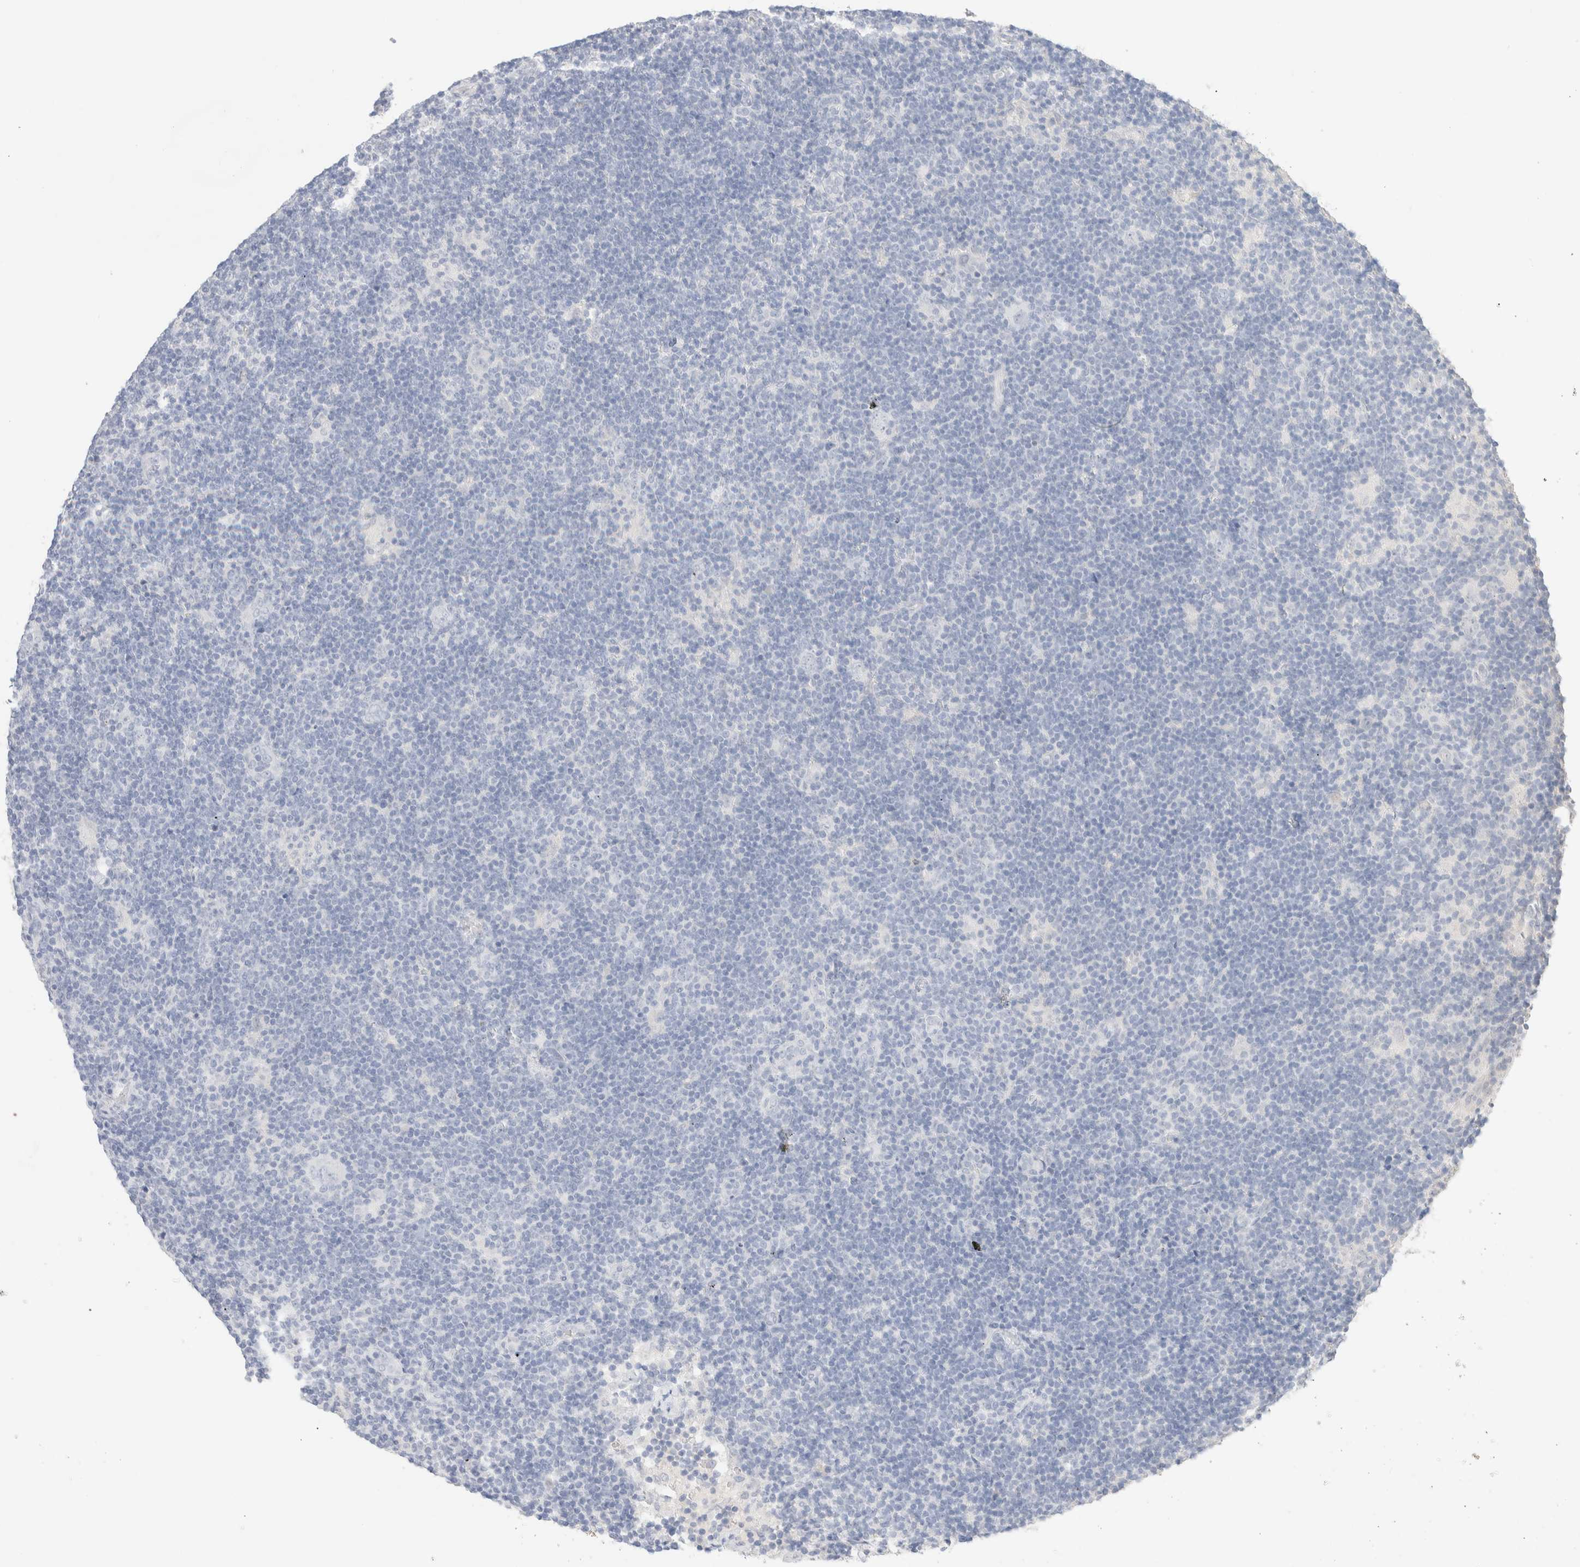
{"staining": {"intensity": "negative", "quantity": "none", "location": "none"}, "tissue": "lymphoma", "cell_type": "Tumor cells", "image_type": "cancer", "snomed": [{"axis": "morphology", "description": "Hodgkin's disease, NOS"}, {"axis": "topography", "description": "Lymph node"}], "caption": "Protein analysis of lymphoma displays no significant positivity in tumor cells.", "gene": "RIDA", "patient": {"sex": "female", "age": 57}}